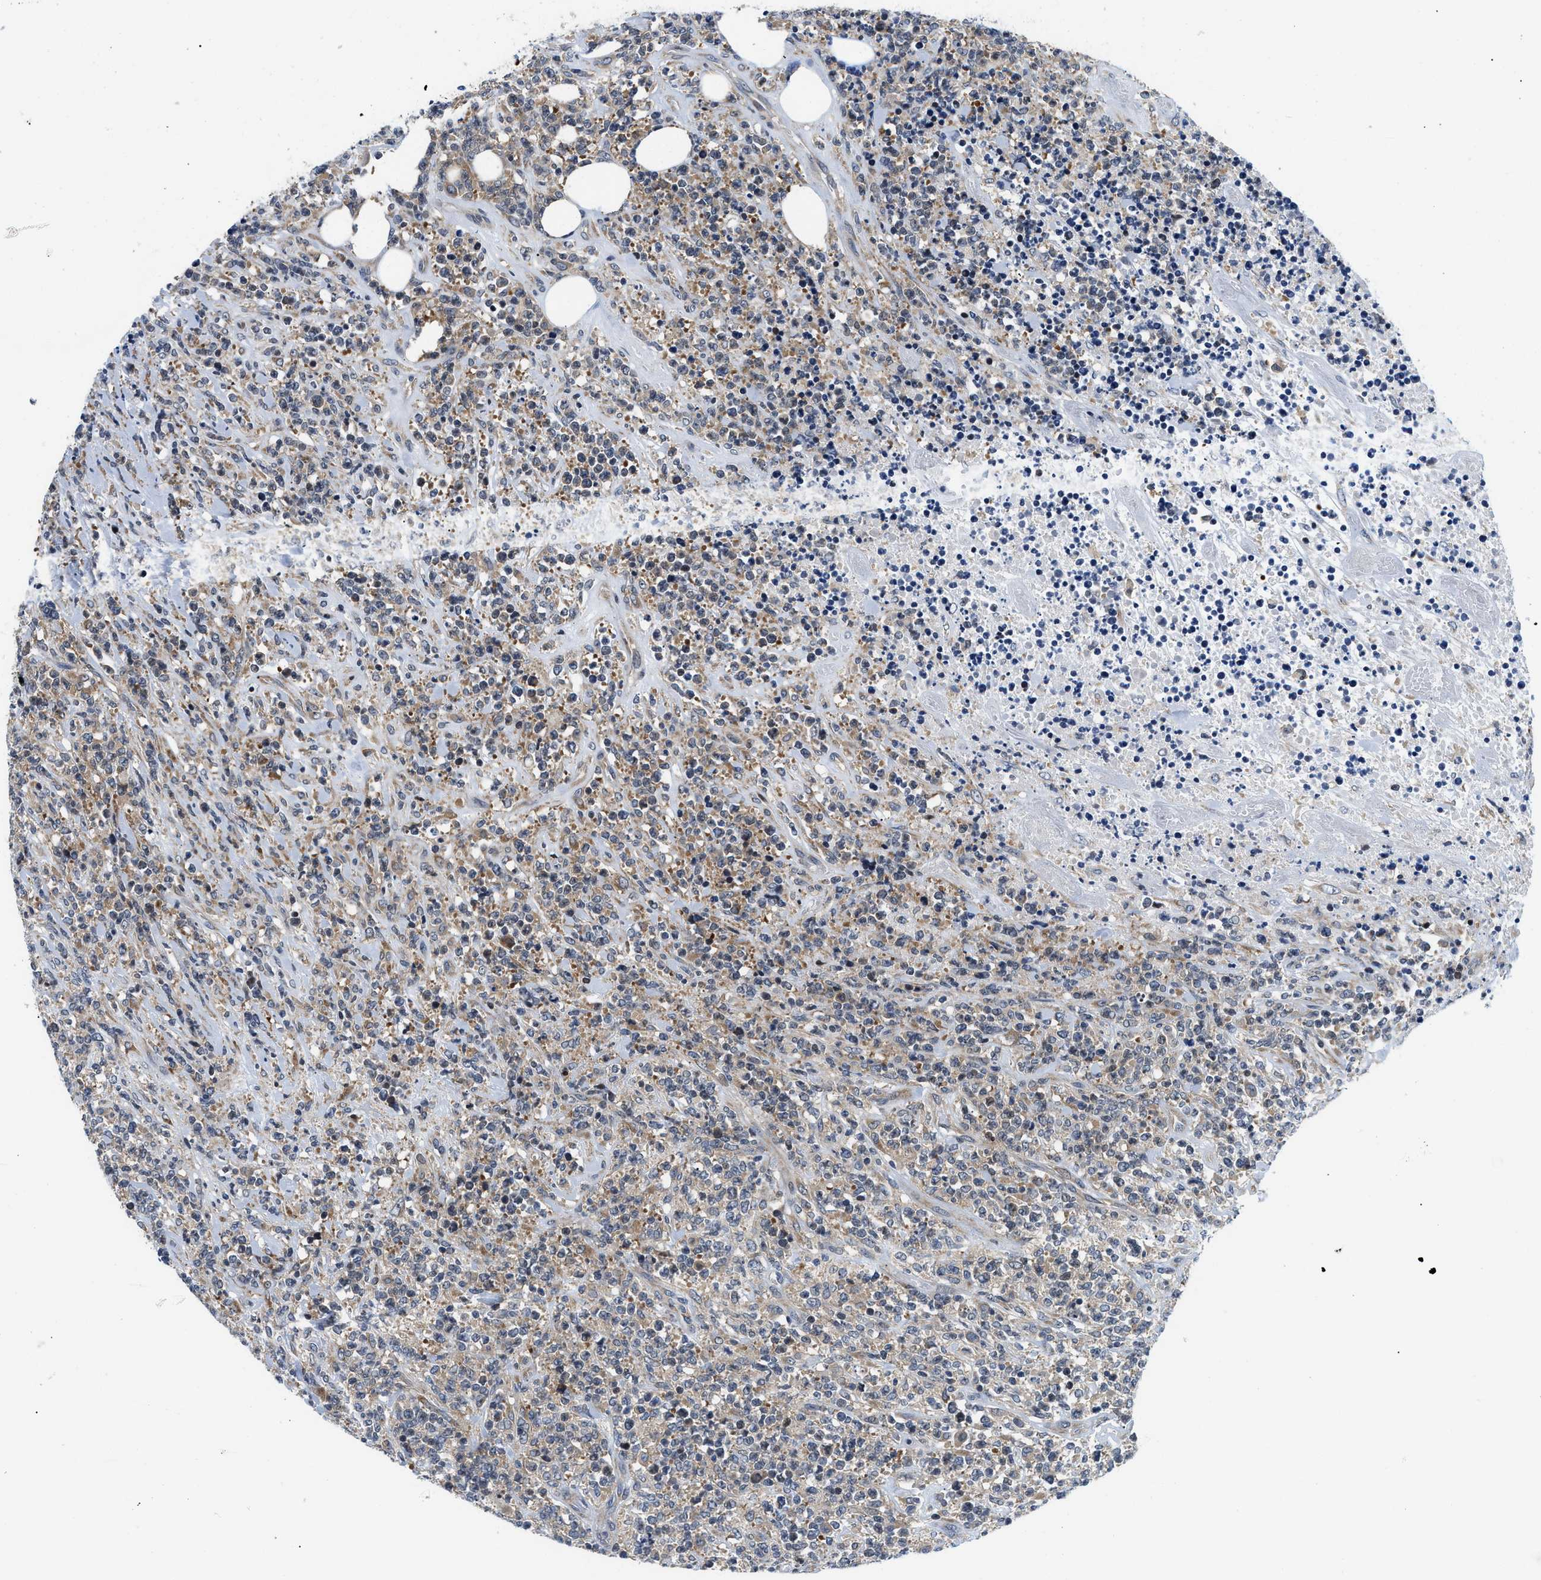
{"staining": {"intensity": "weak", "quantity": "<25%", "location": "cytoplasmic/membranous"}, "tissue": "lymphoma", "cell_type": "Tumor cells", "image_type": "cancer", "snomed": [{"axis": "morphology", "description": "Malignant lymphoma, non-Hodgkin's type, High grade"}, {"axis": "topography", "description": "Soft tissue"}], "caption": "Immunohistochemical staining of high-grade malignant lymphoma, non-Hodgkin's type shows no significant staining in tumor cells.", "gene": "IKBKE", "patient": {"sex": "male", "age": 18}}